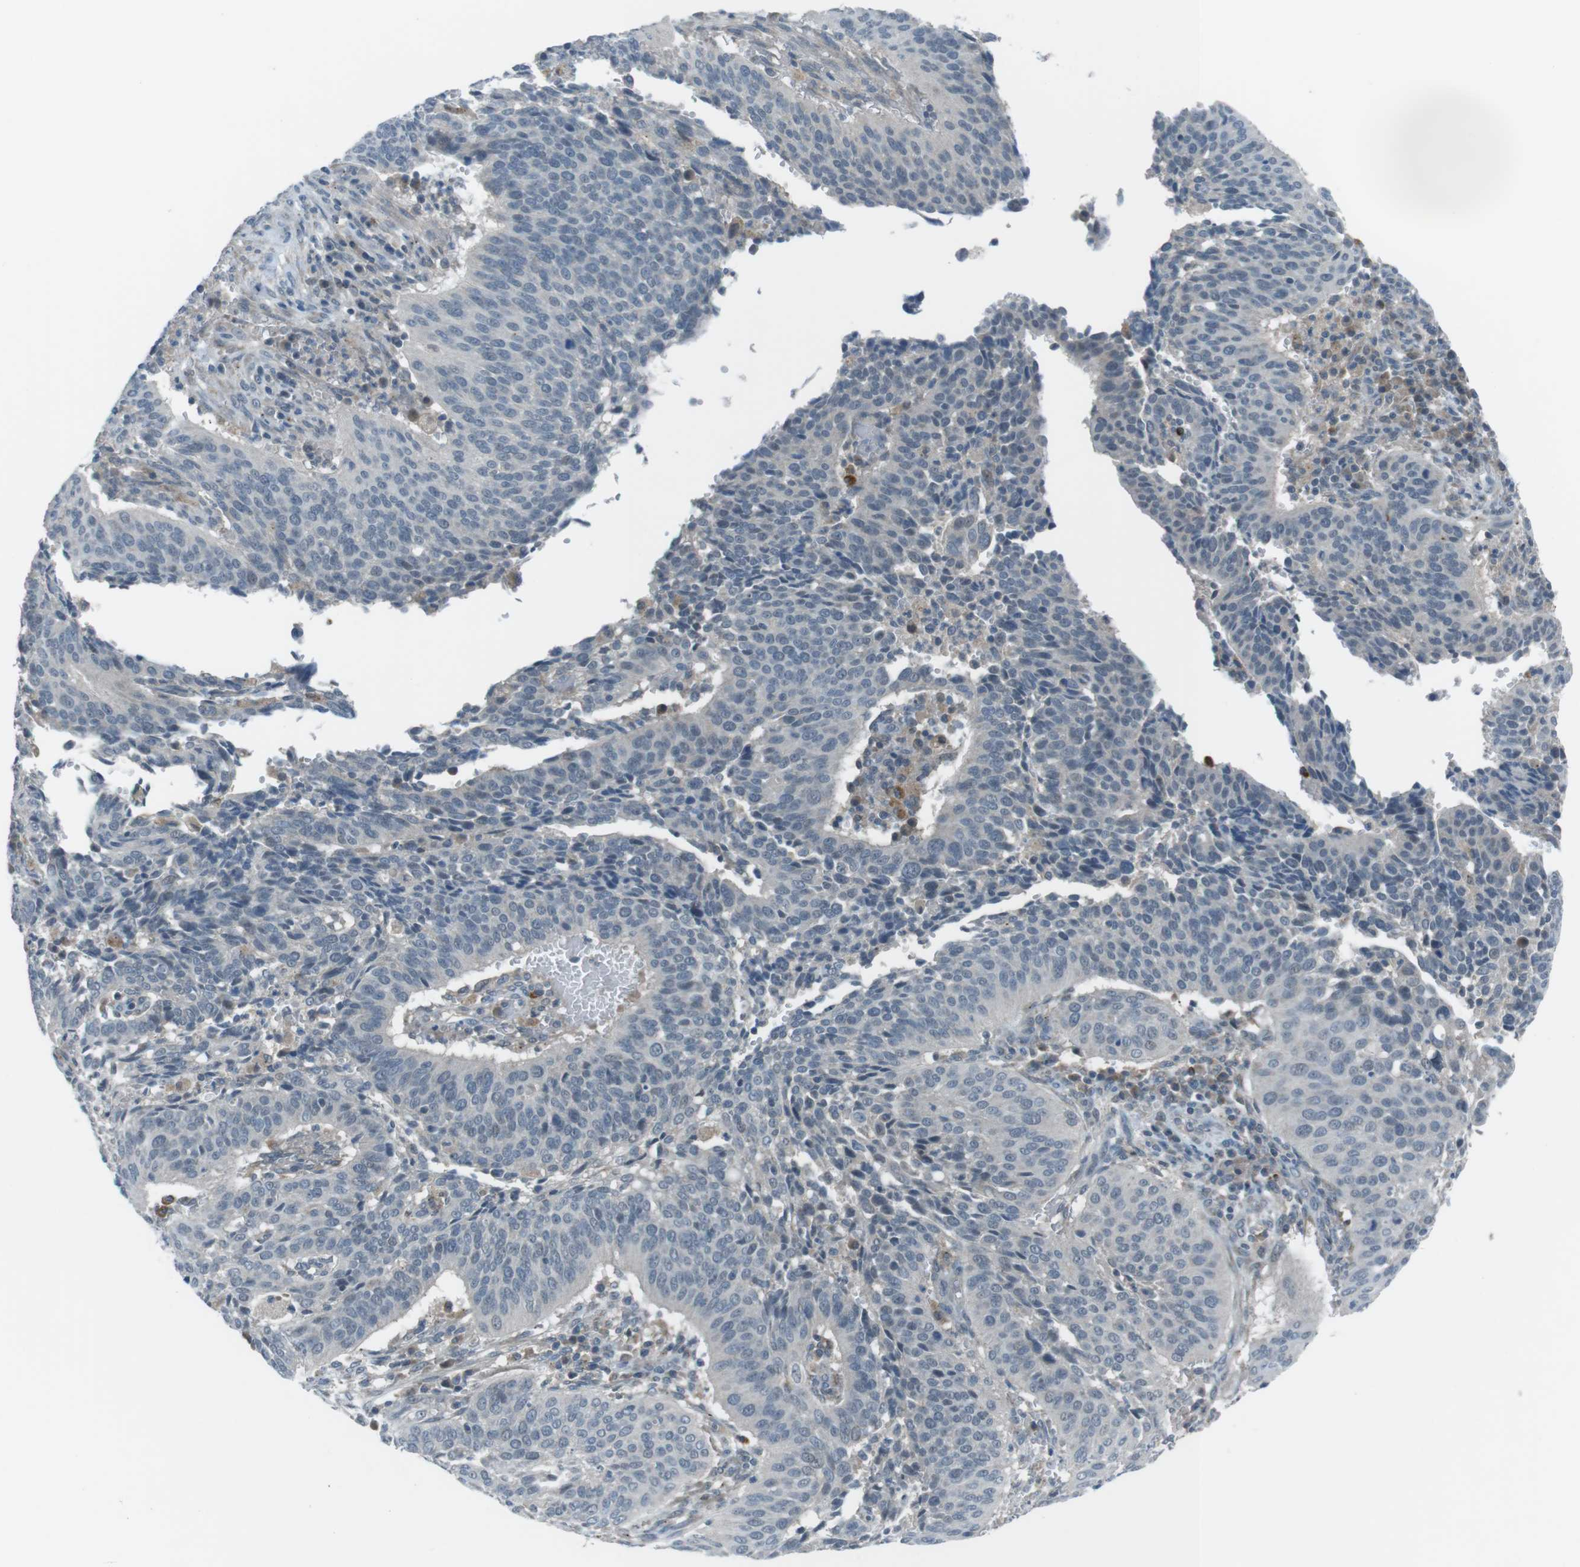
{"staining": {"intensity": "negative", "quantity": "none", "location": "none"}, "tissue": "cervical cancer", "cell_type": "Tumor cells", "image_type": "cancer", "snomed": [{"axis": "morphology", "description": "Normal tissue, NOS"}, {"axis": "morphology", "description": "Squamous cell carcinoma, NOS"}, {"axis": "topography", "description": "Cervix"}], "caption": "This is an IHC photomicrograph of cervical squamous cell carcinoma. There is no expression in tumor cells.", "gene": "FCRLA", "patient": {"sex": "female", "age": 39}}